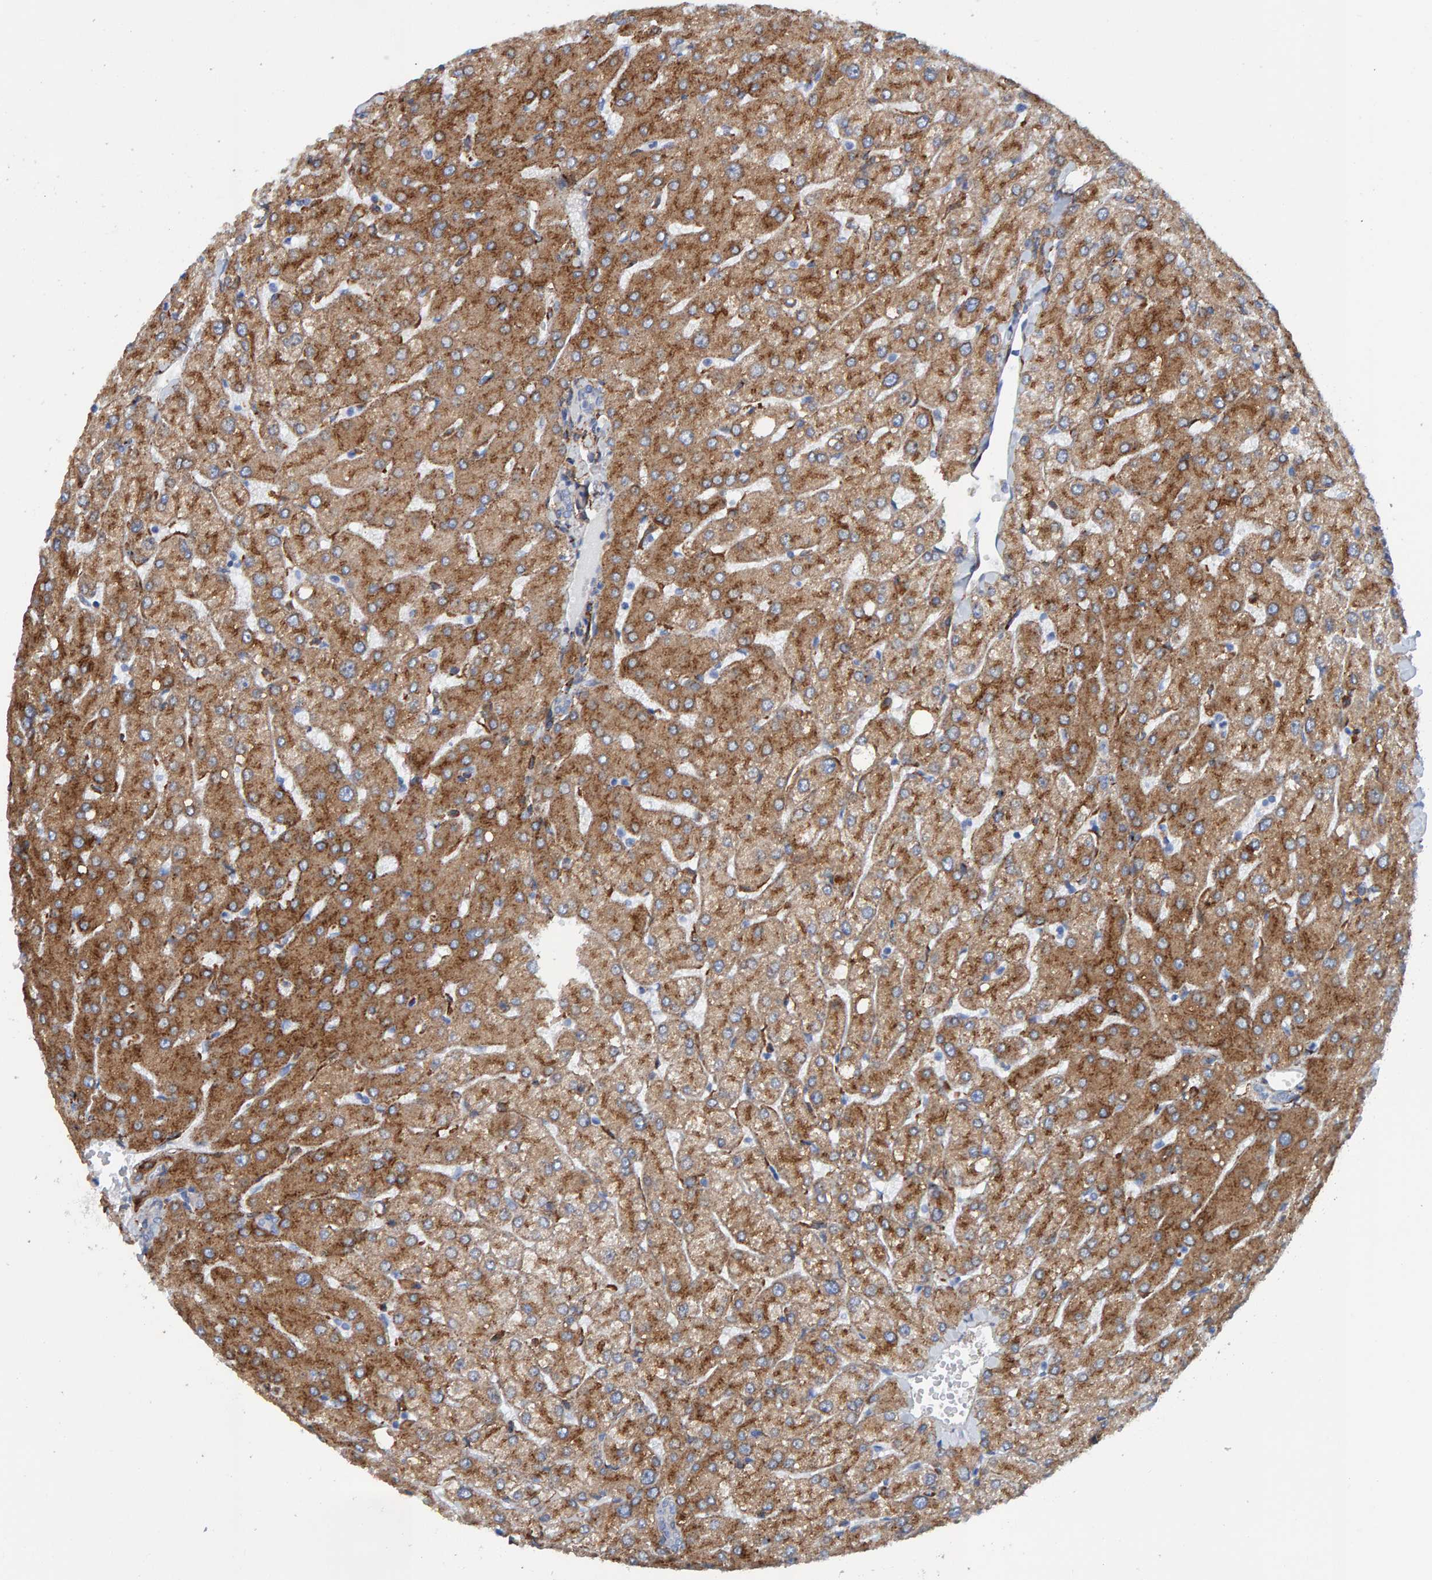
{"staining": {"intensity": "negative", "quantity": "none", "location": "none"}, "tissue": "liver", "cell_type": "Cholangiocytes", "image_type": "normal", "snomed": [{"axis": "morphology", "description": "Normal tissue, NOS"}, {"axis": "topography", "description": "Liver"}], "caption": "Liver stained for a protein using immunohistochemistry (IHC) reveals no positivity cholangiocytes.", "gene": "LRP1", "patient": {"sex": "female", "age": 54}}